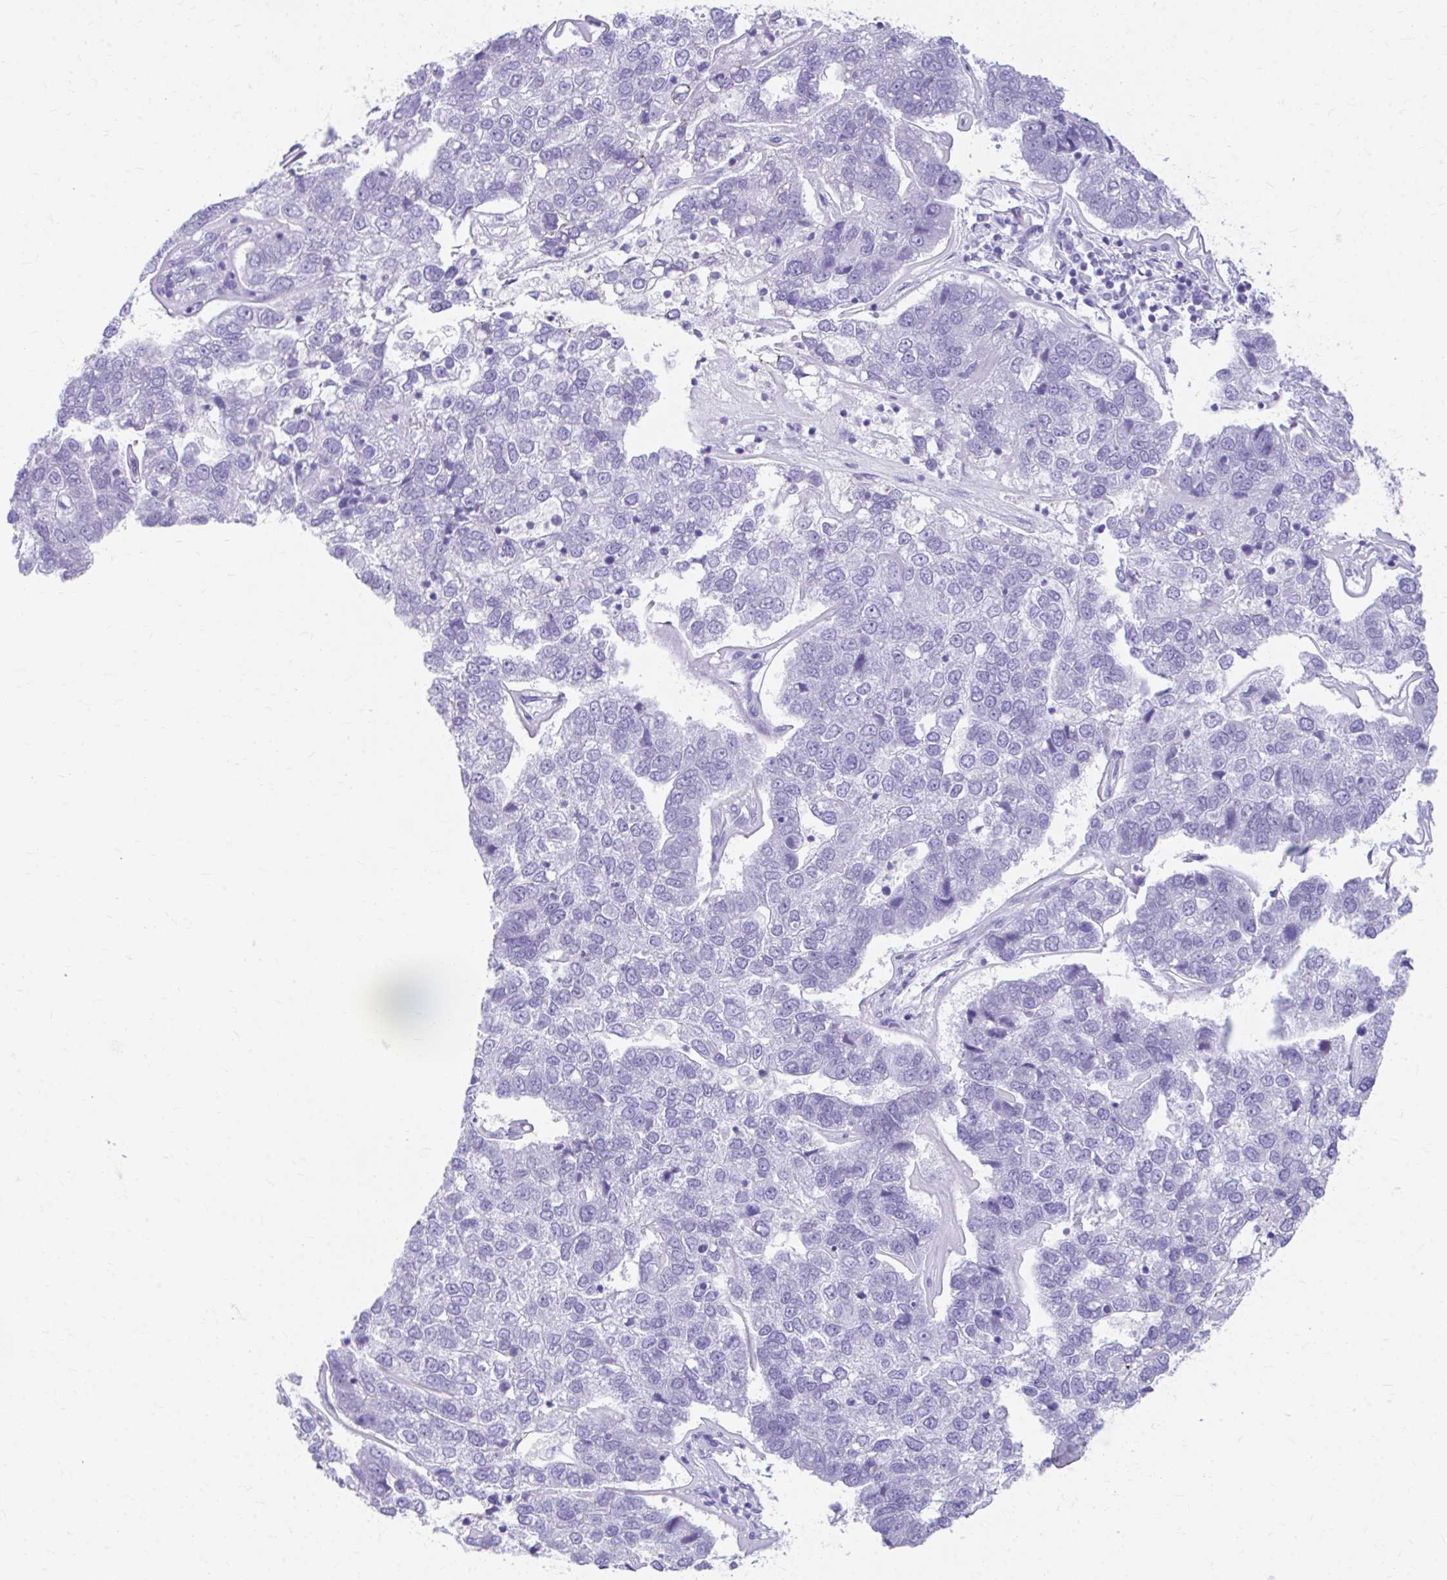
{"staining": {"intensity": "negative", "quantity": "none", "location": "none"}, "tissue": "pancreatic cancer", "cell_type": "Tumor cells", "image_type": "cancer", "snomed": [{"axis": "morphology", "description": "Adenocarcinoma, NOS"}, {"axis": "topography", "description": "Pancreas"}], "caption": "IHC of human pancreatic adenocarcinoma shows no expression in tumor cells.", "gene": "KRIT1", "patient": {"sex": "female", "age": 61}}